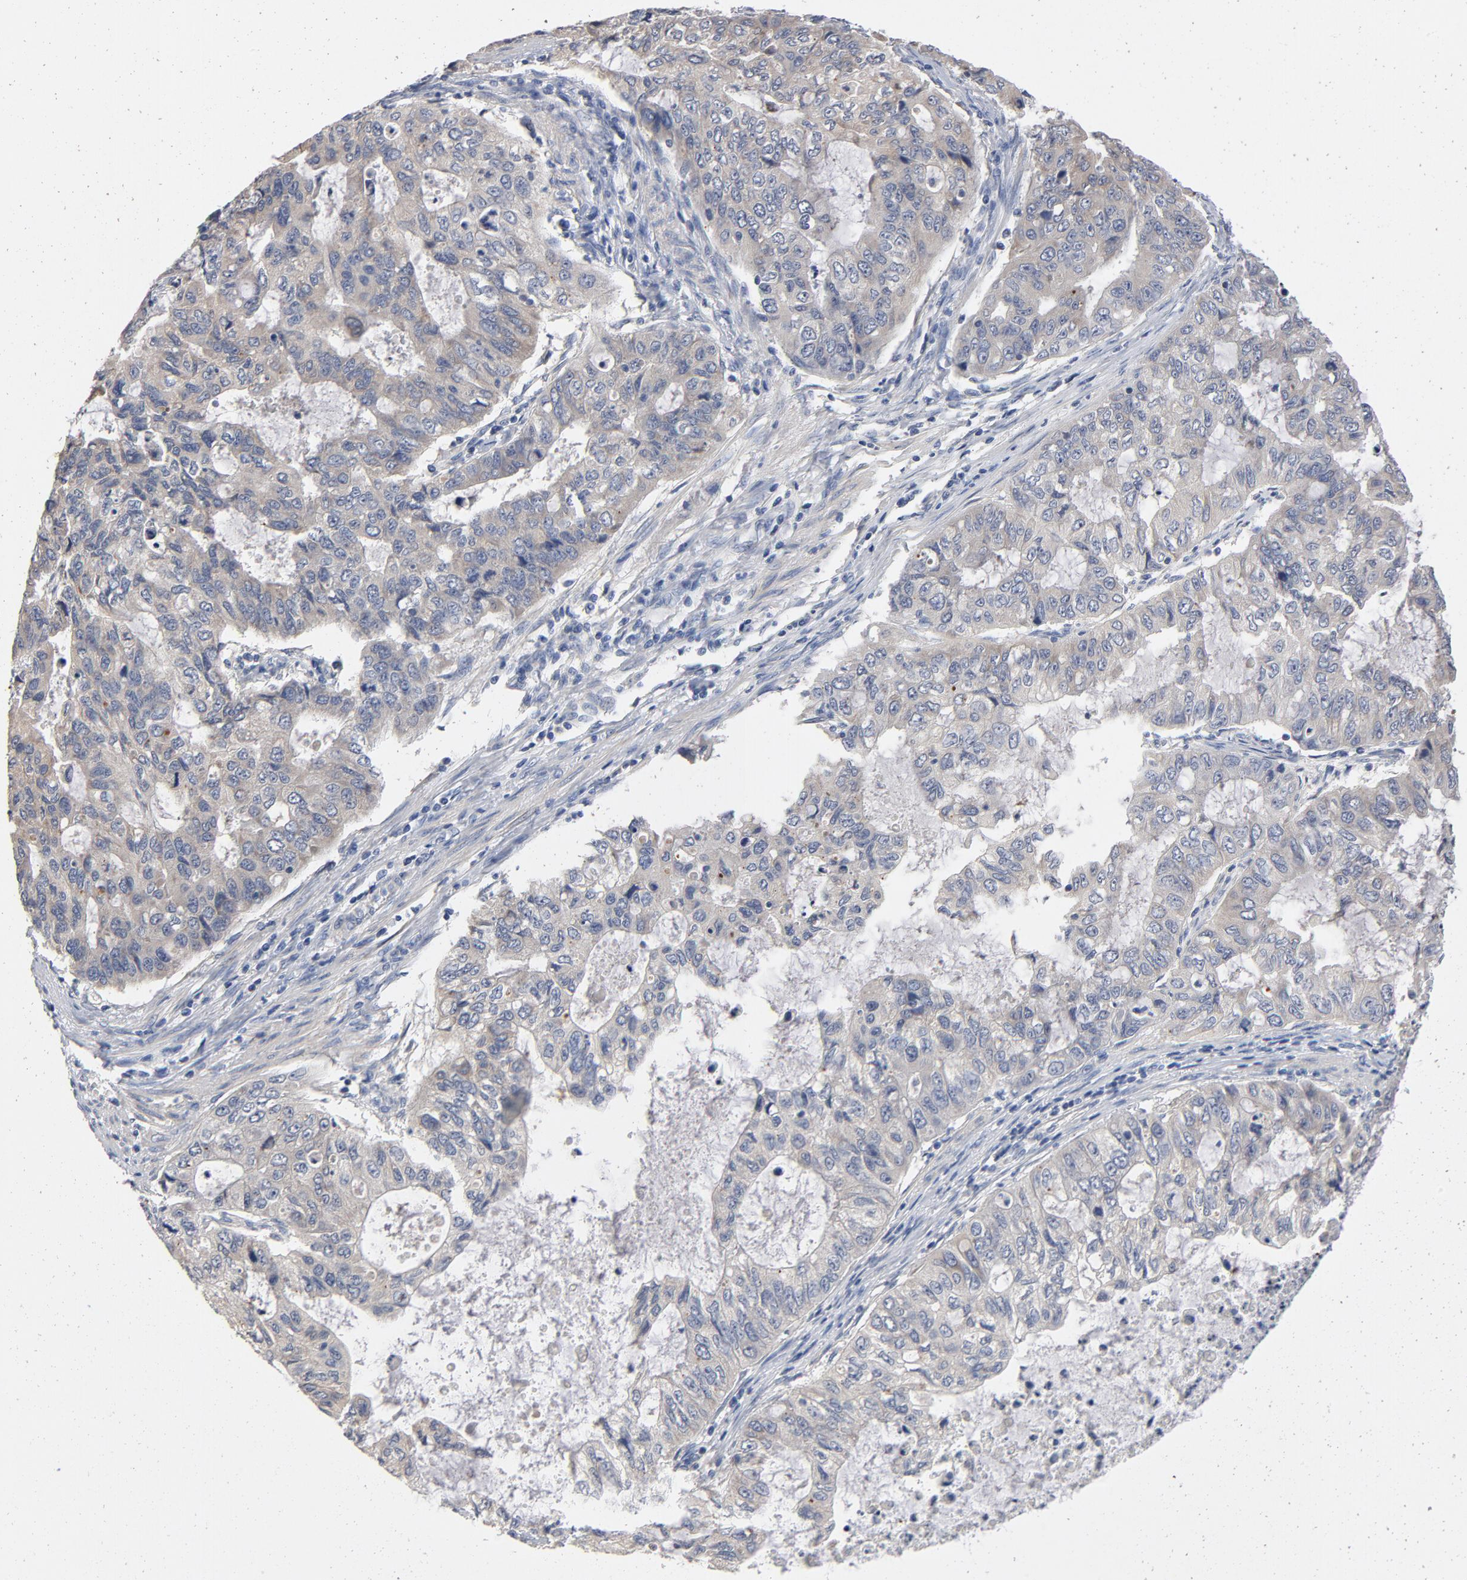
{"staining": {"intensity": "weak", "quantity": ">75%", "location": "cytoplasmic/membranous"}, "tissue": "stomach cancer", "cell_type": "Tumor cells", "image_type": "cancer", "snomed": [{"axis": "morphology", "description": "Adenocarcinoma, NOS"}, {"axis": "topography", "description": "Stomach, upper"}], "caption": "Weak cytoplasmic/membranous positivity for a protein is appreciated in approximately >75% of tumor cells of stomach cancer (adenocarcinoma) using immunohistochemistry.", "gene": "CCDC134", "patient": {"sex": "female", "age": 52}}